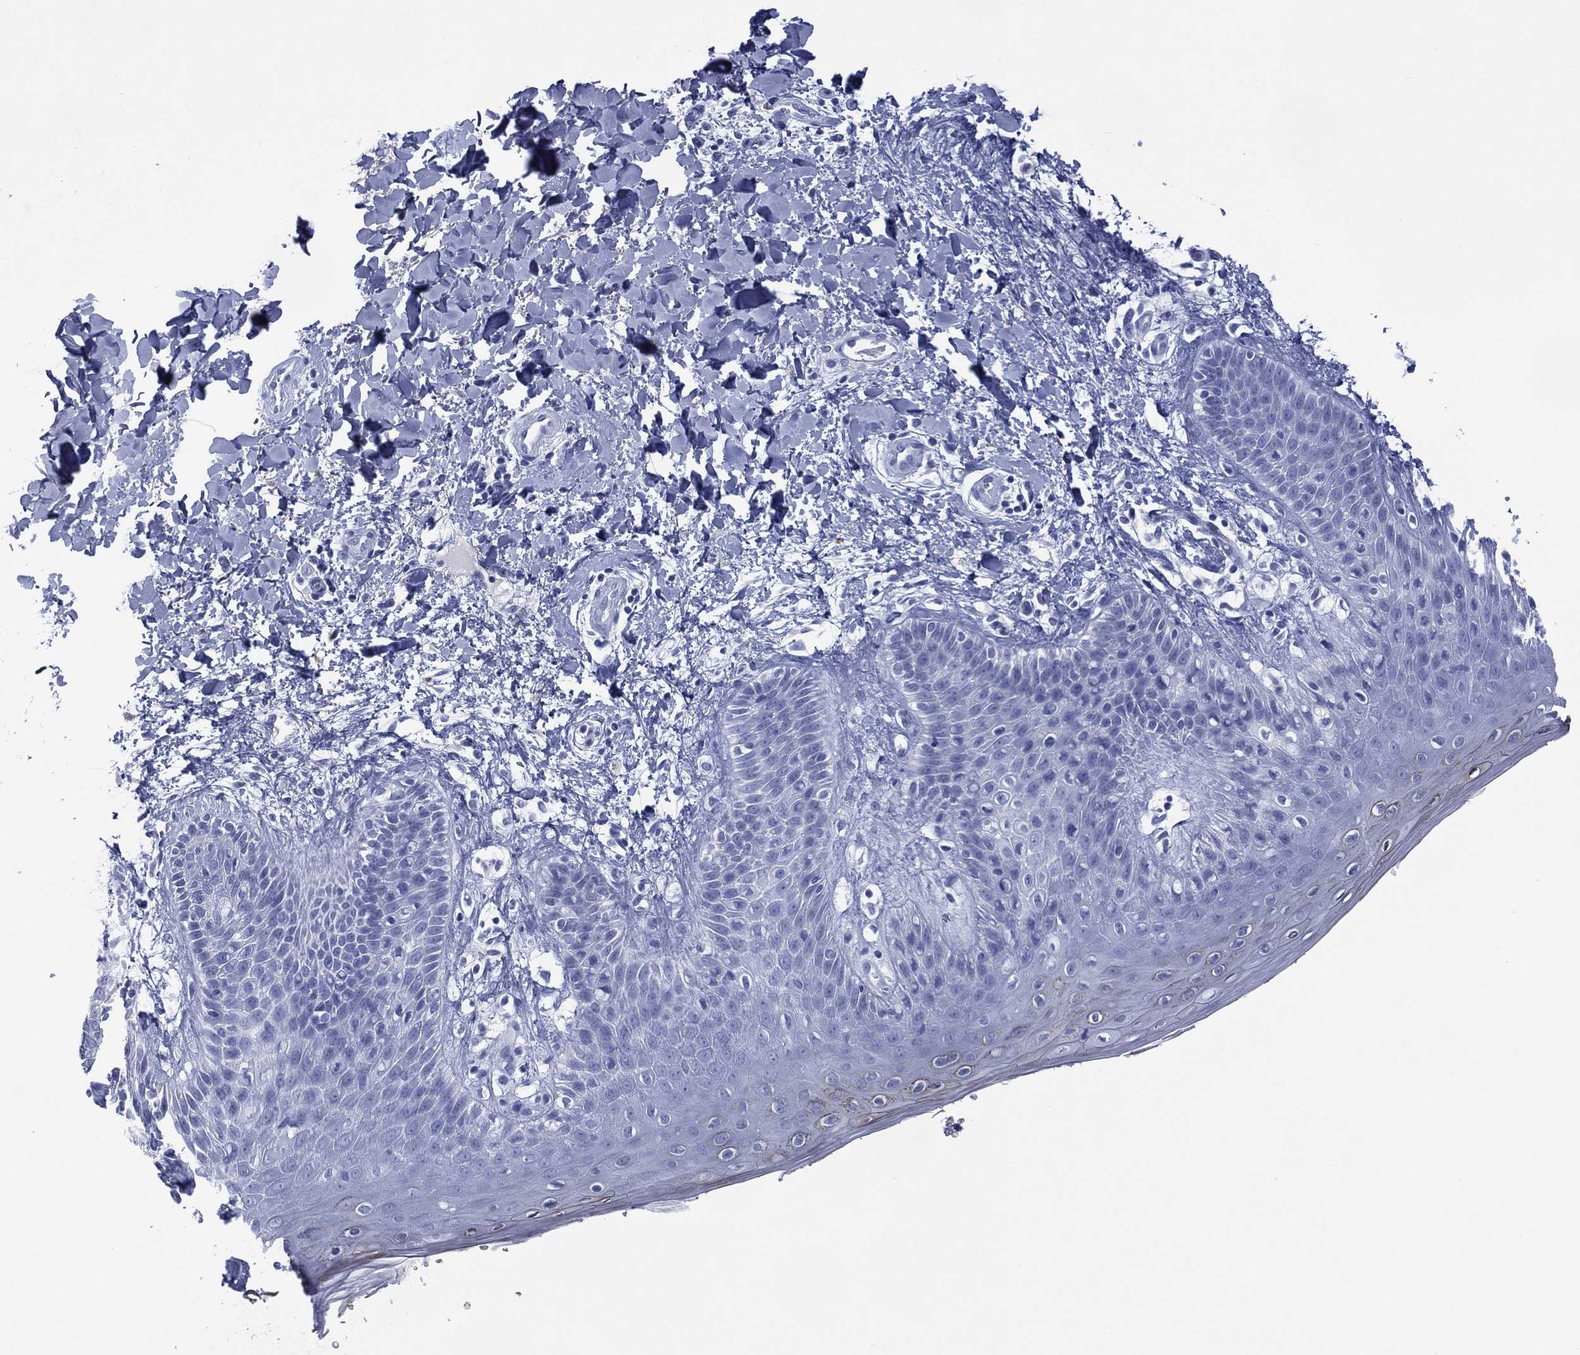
{"staining": {"intensity": "negative", "quantity": "none", "location": "none"}, "tissue": "skin", "cell_type": "Epidermal cells", "image_type": "normal", "snomed": [{"axis": "morphology", "description": "Normal tissue, NOS"}, {"axis": "topography", "description": "Anal"}], "caption": "Immunohistochemistry of unremarkable skin reveals no staining in epidermal cells. (DAB (3,3'-diaminobenzidine) immunohistochemistry with hematoxylin counter stain).", "gene": "SIGLECL1", "patient": {"sex": "male", "age": 36}}